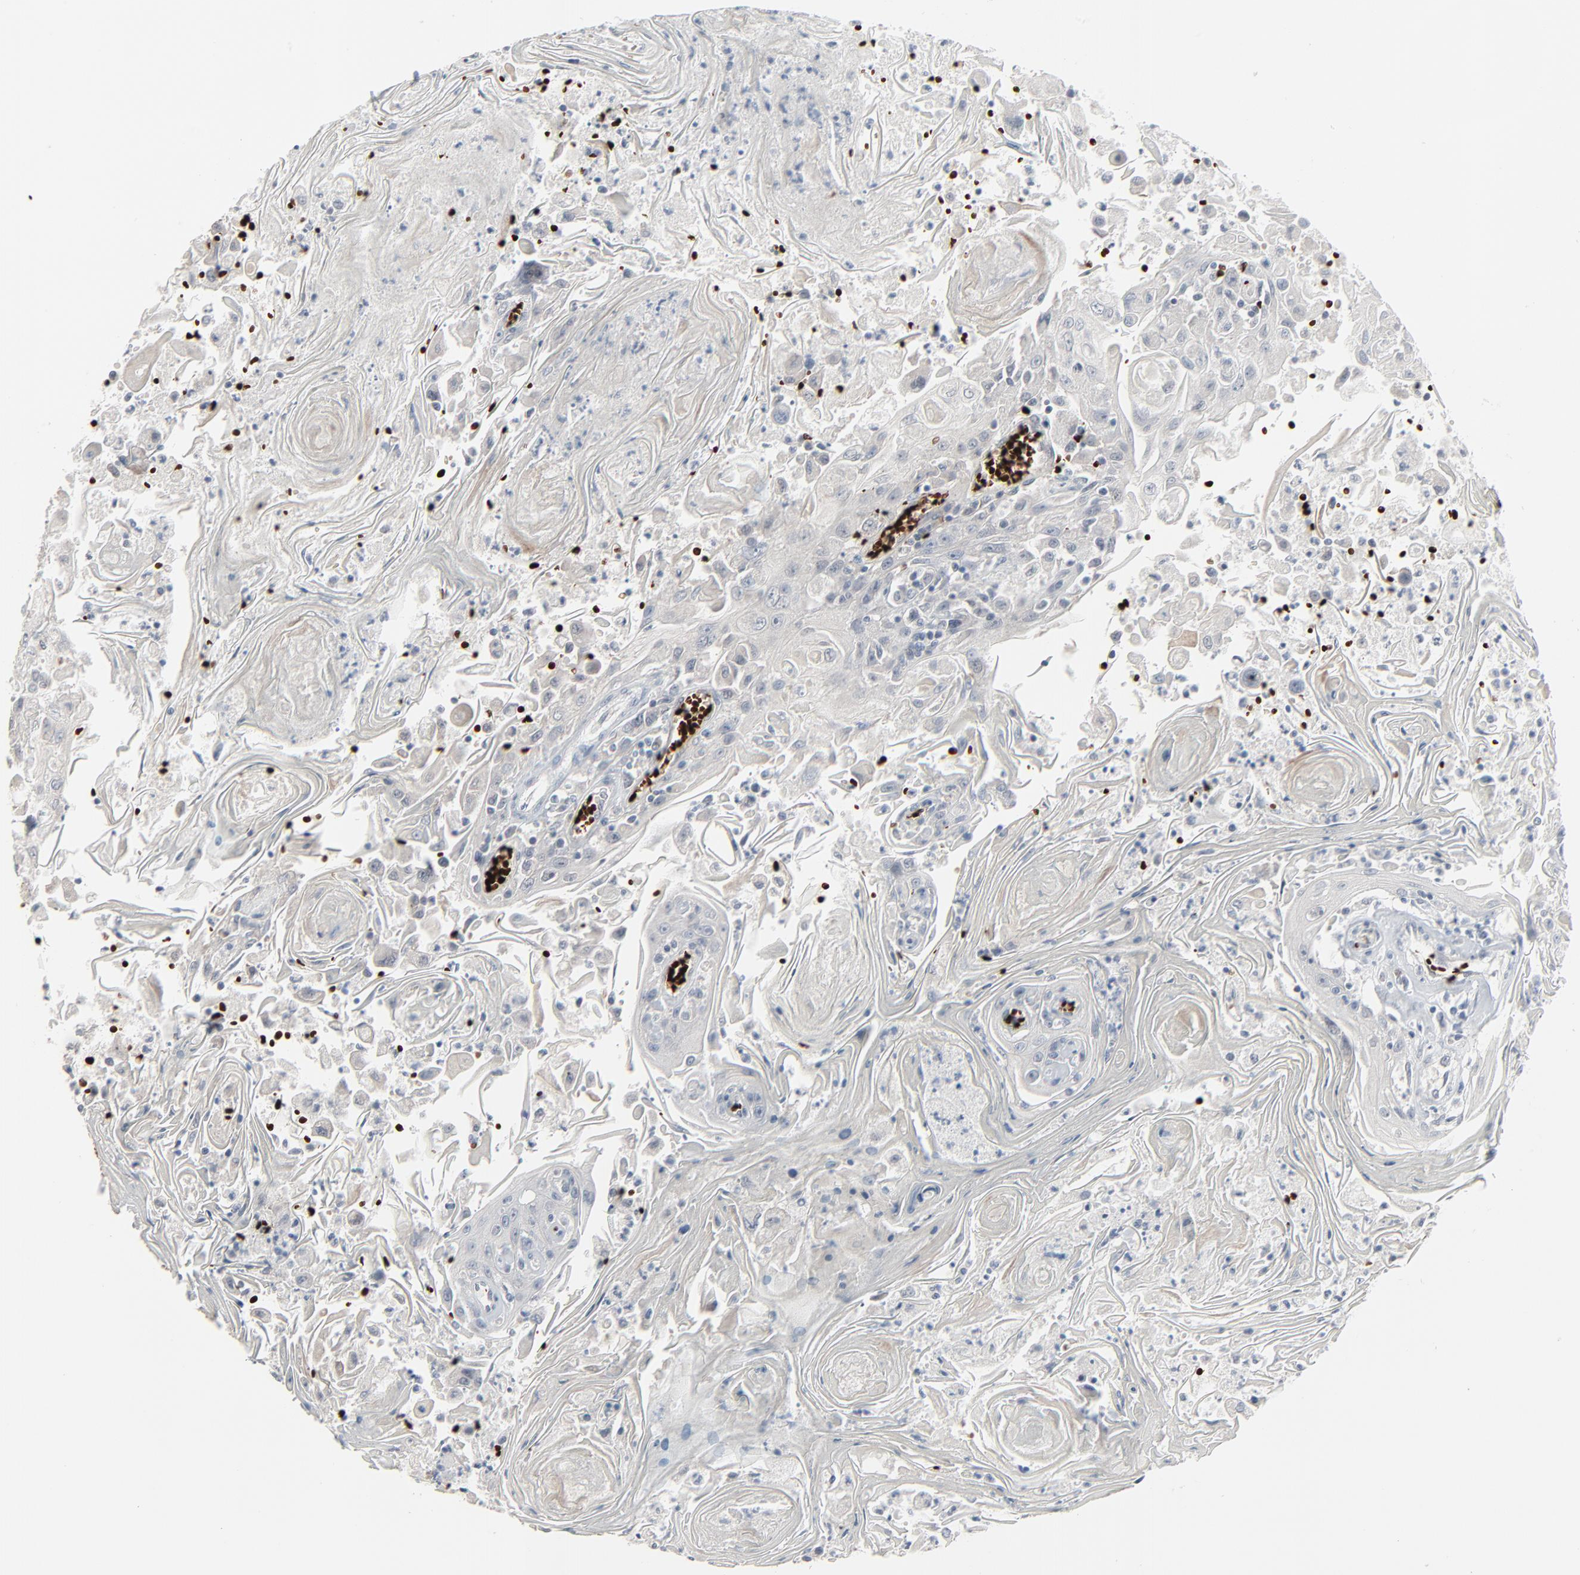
{"staining": {"intensity": "negative", "quantity": "none", "location": "none"}, "tissue": "head and neck cancer", "cell_type": "Tumor cells", "image_type": "cancer", "snomed": [{"axis": "morphology", "description": "Squamous cell carcinoma, NOS"}, {"axis": "topography", "description": "Oral tissue"}, {"axis": "topography", "description": "Head-Neck"}], "caption": "Immunohistochemistry (IHC) of squamous cell carcinoma (head and neck) shows no staining in tumor cells. (DAB IHC with hematoxylin counter stain).", "gene": "SAGE1", "patient": {"sex": "female", "age": 76}}